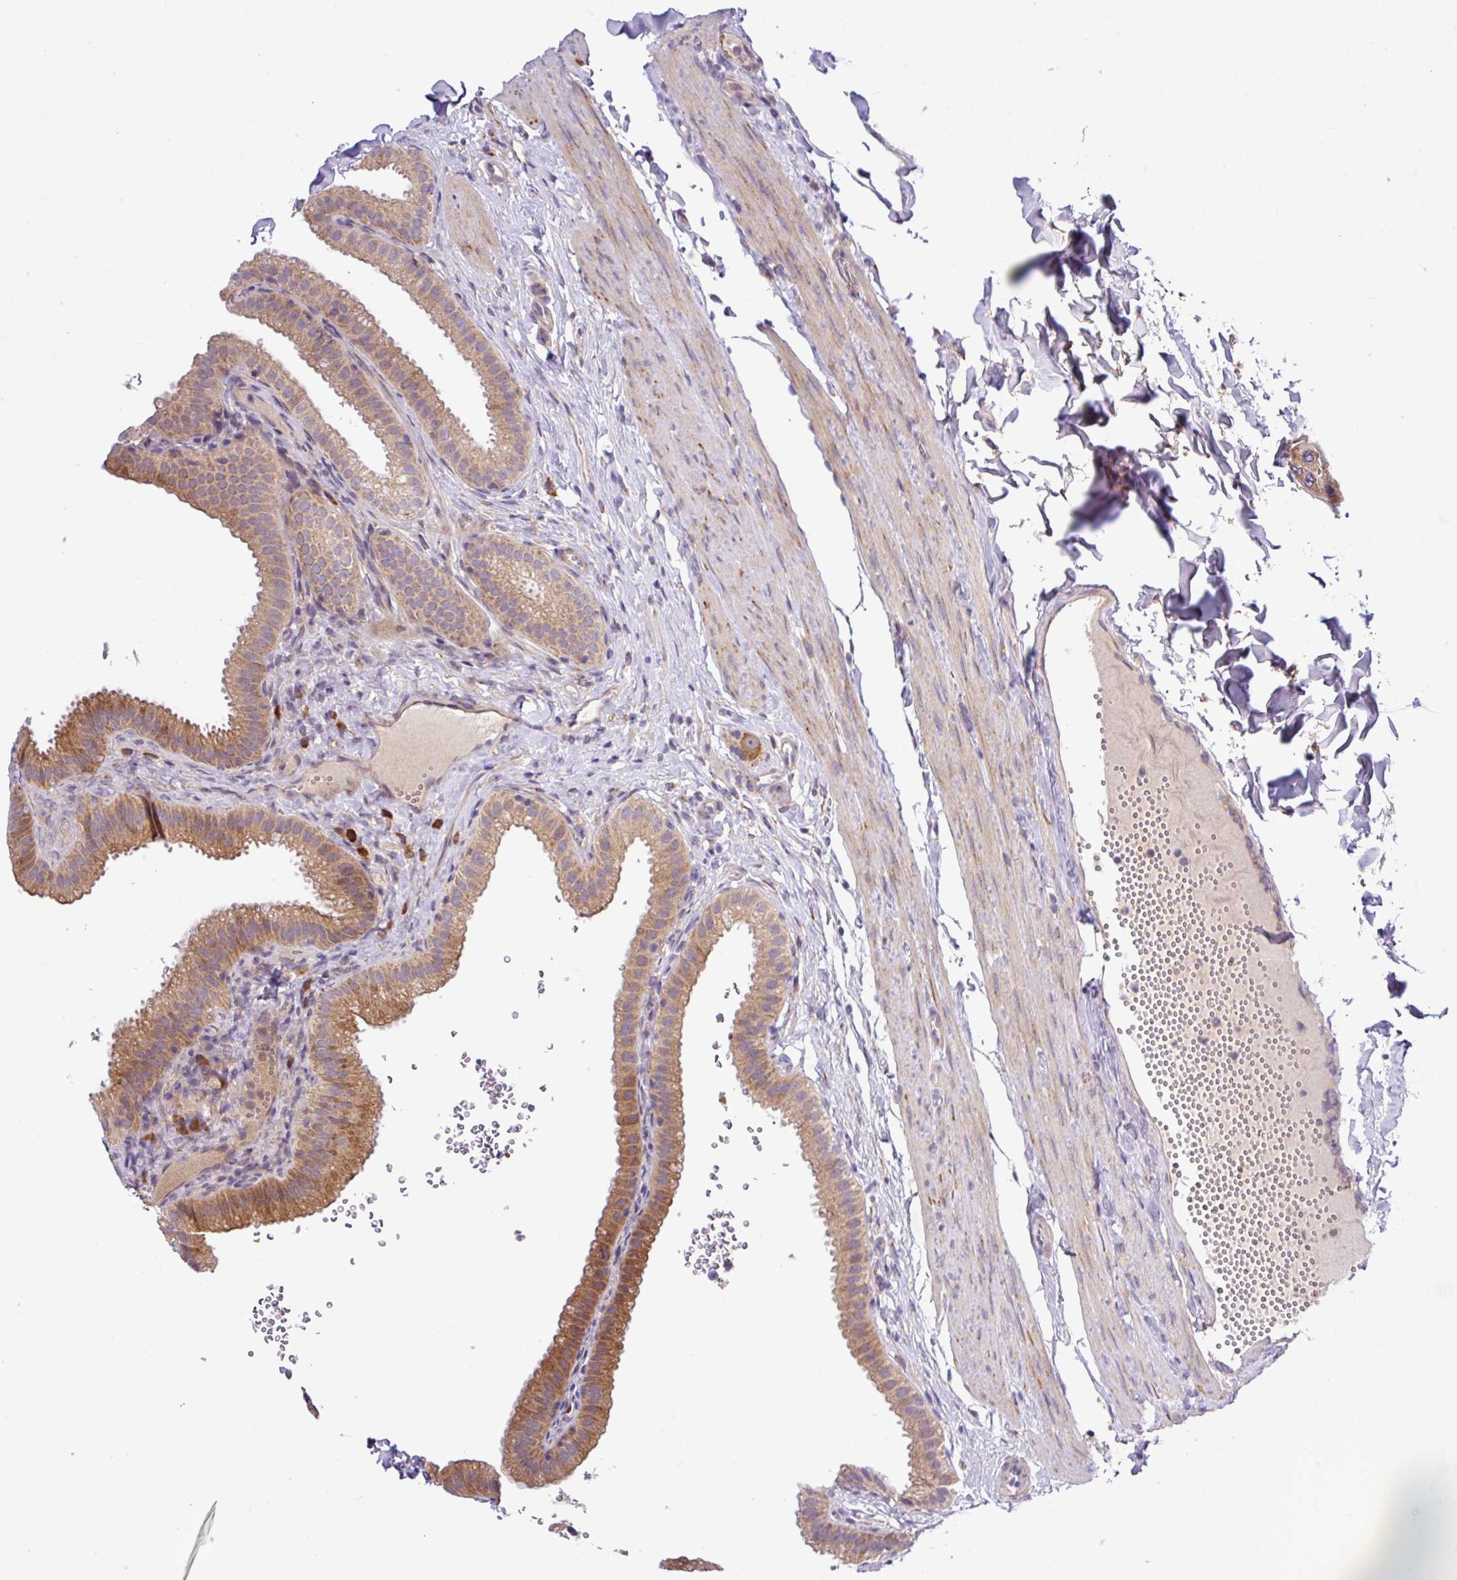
{"staining": {"intensity": "moderate", "quantity": ">75%", "location": "cytoplasmic/membranous"}, "tissue": "gallbladder", "cell_type": "Glandular cells", "image_type": "normal", "snomed": [{"axis": "morphology", "description": "Normal tissue, NOS"}, {"axis": "topography", "description": "Gallbladder"}], "caption": "Gallbladder stained with a brown dye demonstrates moderate cytoplasmic/membranous positive positivity in about >75% of glandular cells.", "gene": "TM2D2", "patient": {"sex": "female", "age": 61}}